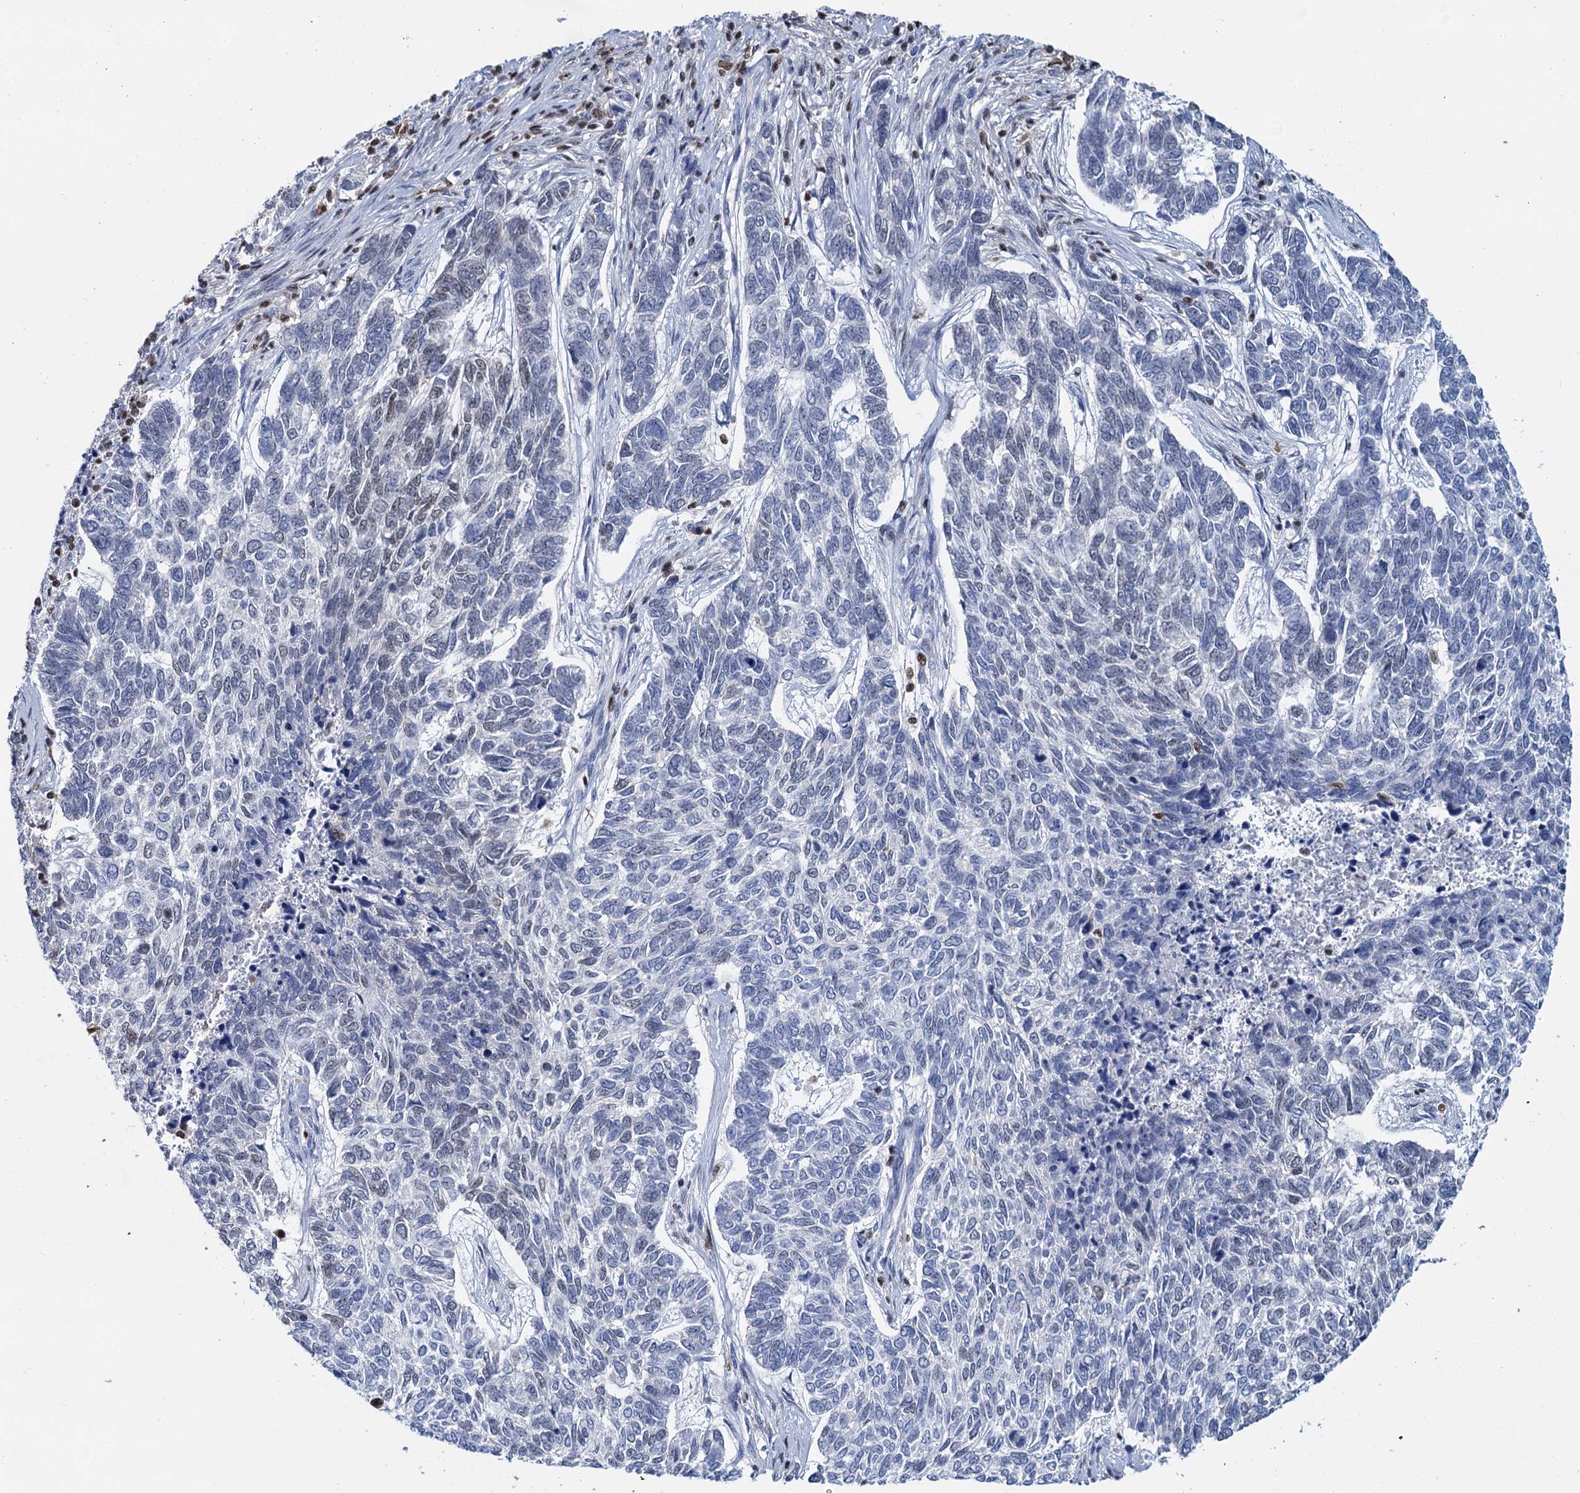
{"staining": {"intensity": "negative", "quantity": "none", "location": "none"}, "tissue": "skin cancer", "cell_type": "Tumor cells", "image_type": "cancer", "snomed": [{"axis": "morphology", "description": "Basal cell carcinoma"}, {"axis": "topography", "description": "Skin"}], "caption": "Protein analysis of skin cancer (basal cell carcinoma) displays no significant positivity in tumor cells.", "gene": "CELF2", "patient": {"sex": "female", "age": 65}}